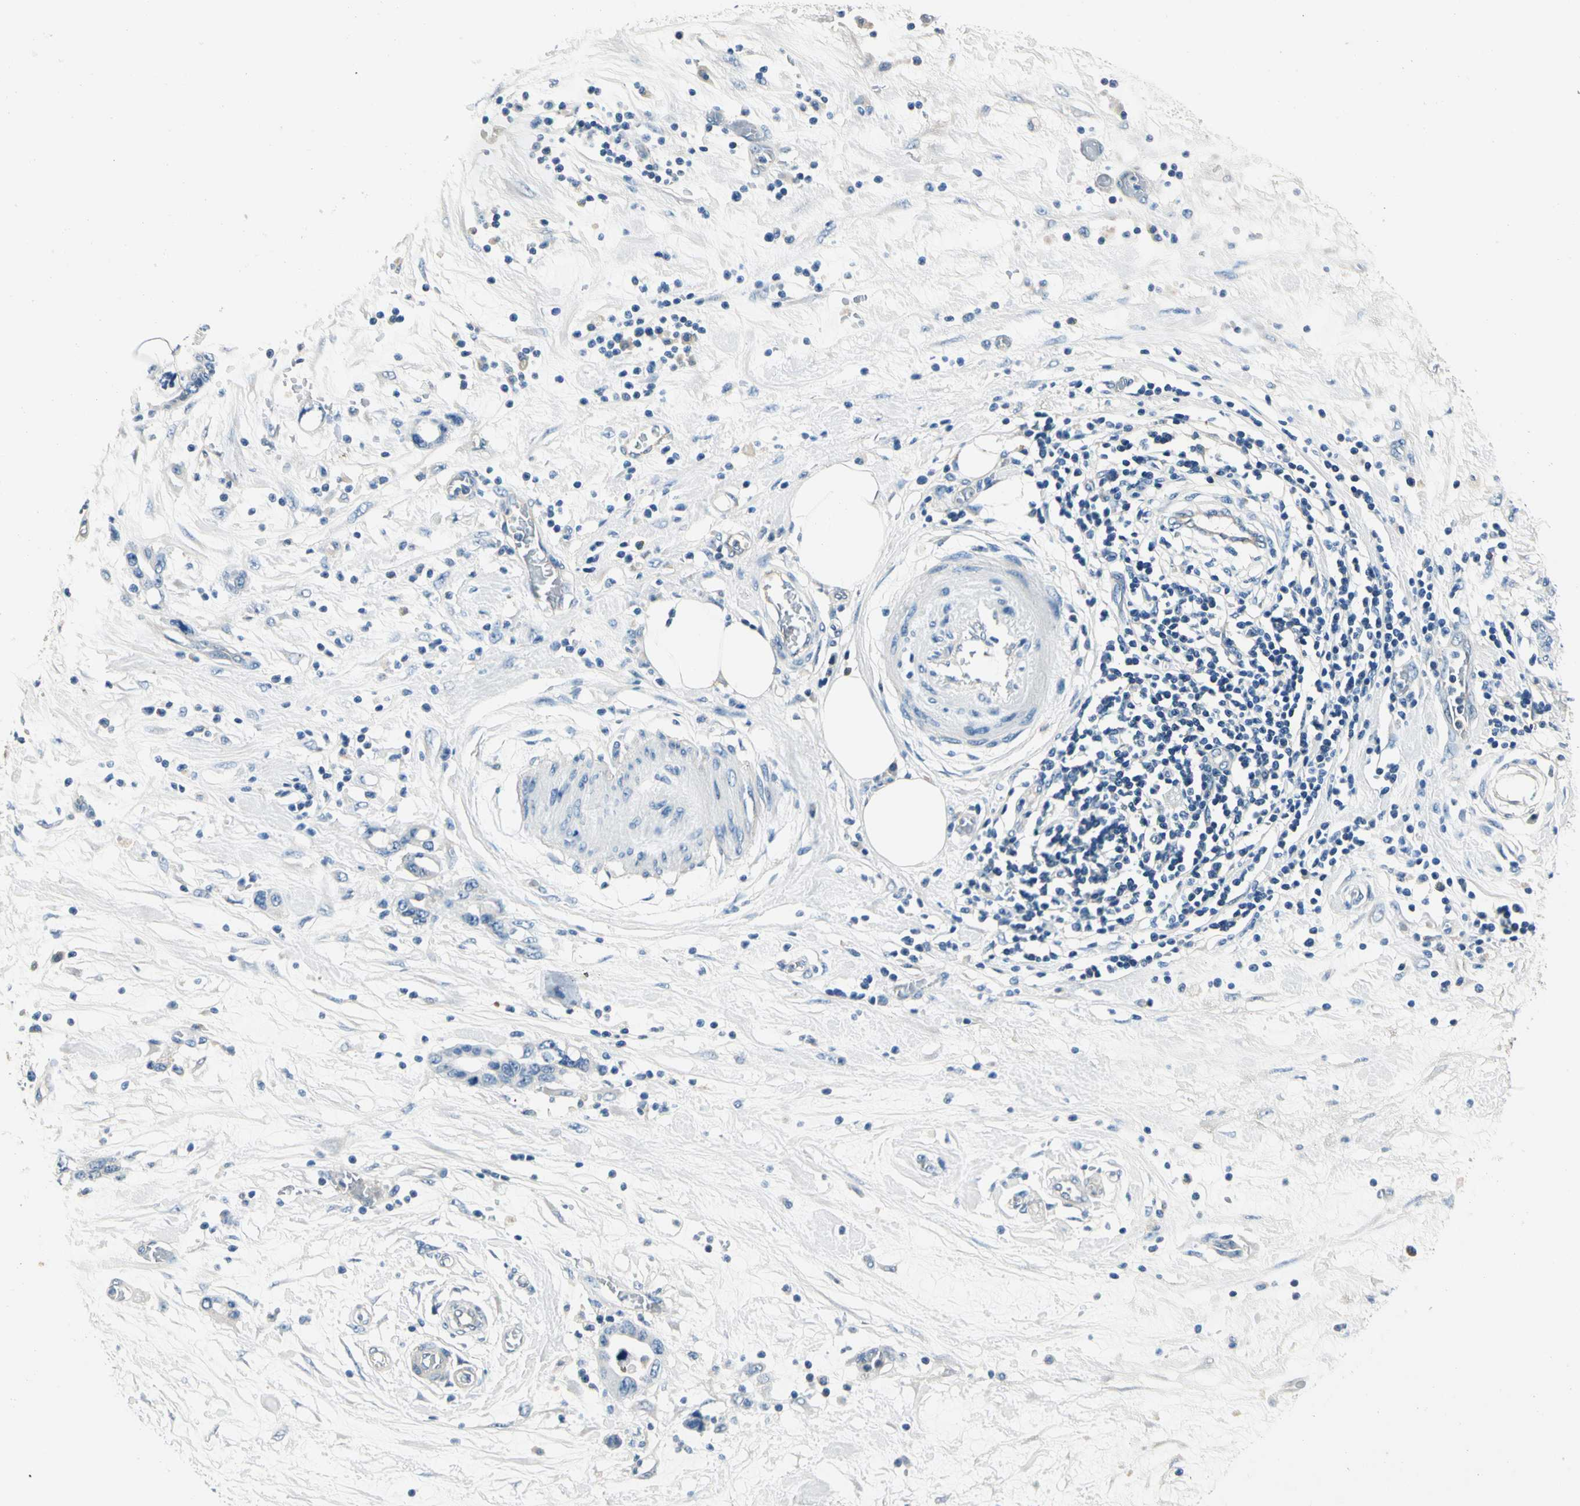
{"staining": {"intensity": "negative", "quantity": "none", "location": "none"}, "tissue": "pancreatic cancer", "cell_type": "Tumor cells", "image_type": "cancer", "snomed": [{"axis": "morphology", "description": "Adenocarcinoma, NOS"}, {"axis": "topography", "description": "Pancreas"}], "caption": "Immunohistochemical staining of human pancreatic cancer displays no significant positivity in tumor cells.", "gene": "TGFBR3", "patient": {"sex": "female", "age": 57}}